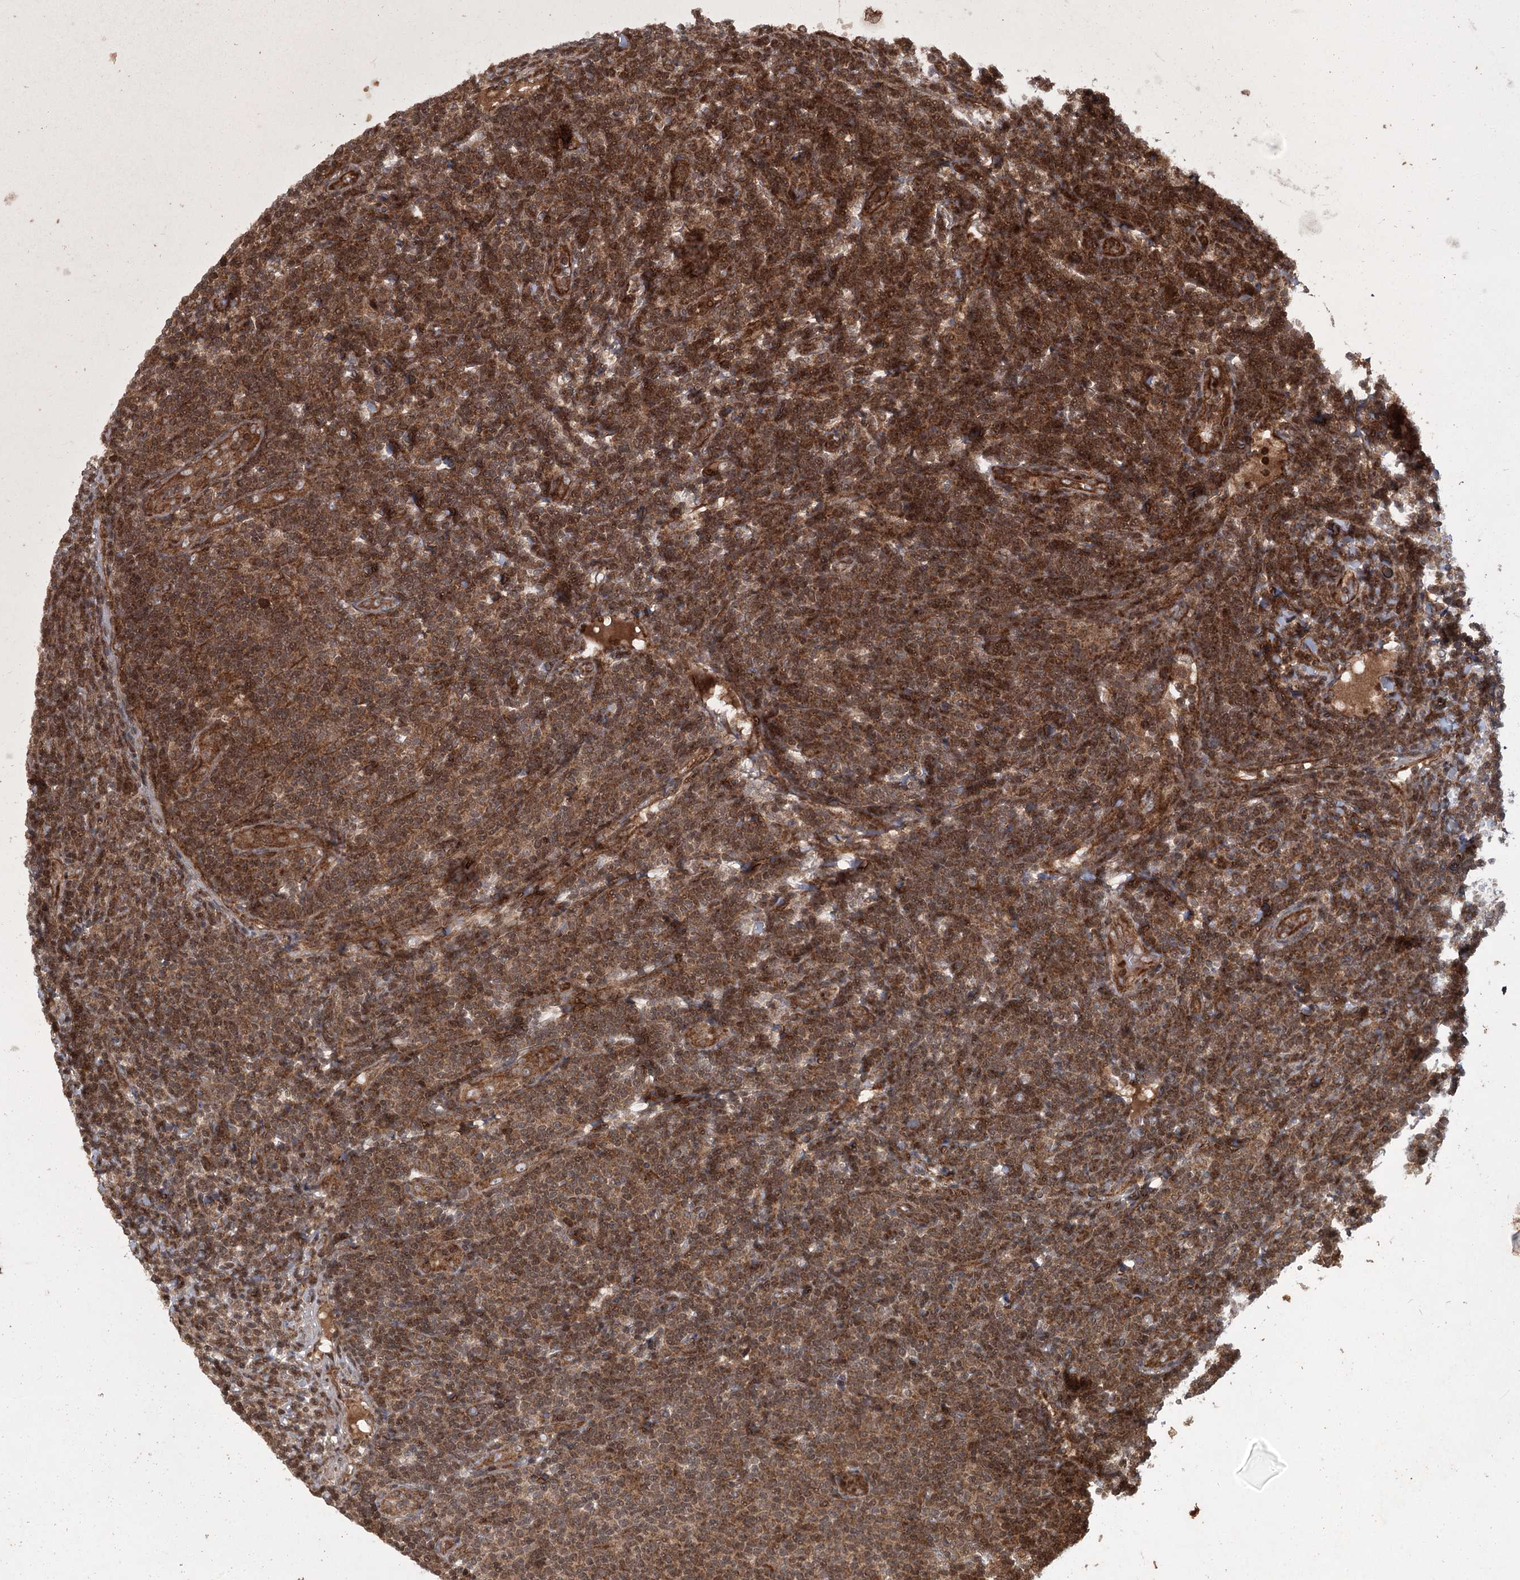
{"staining": {"intensity": "strong", "quantity": ">75%", "location": "cytoplasmic/membranous"}, "tissue": "lymphoma", "cell_type": "Tumor cells", "image_type": "cancer", "snomed": [{"axis": "morphology", "description": "Malignant lymphoma, non-Hodgkin's type, Low grade"}, {"axis": "topography", "description": "Lymph node"}], "caption": "Human lymphoma stained with a protein marker reveals strong staining in tumor cells.", "gene": "RPAP3", "patient": {"sex": "male", "age": 66}}